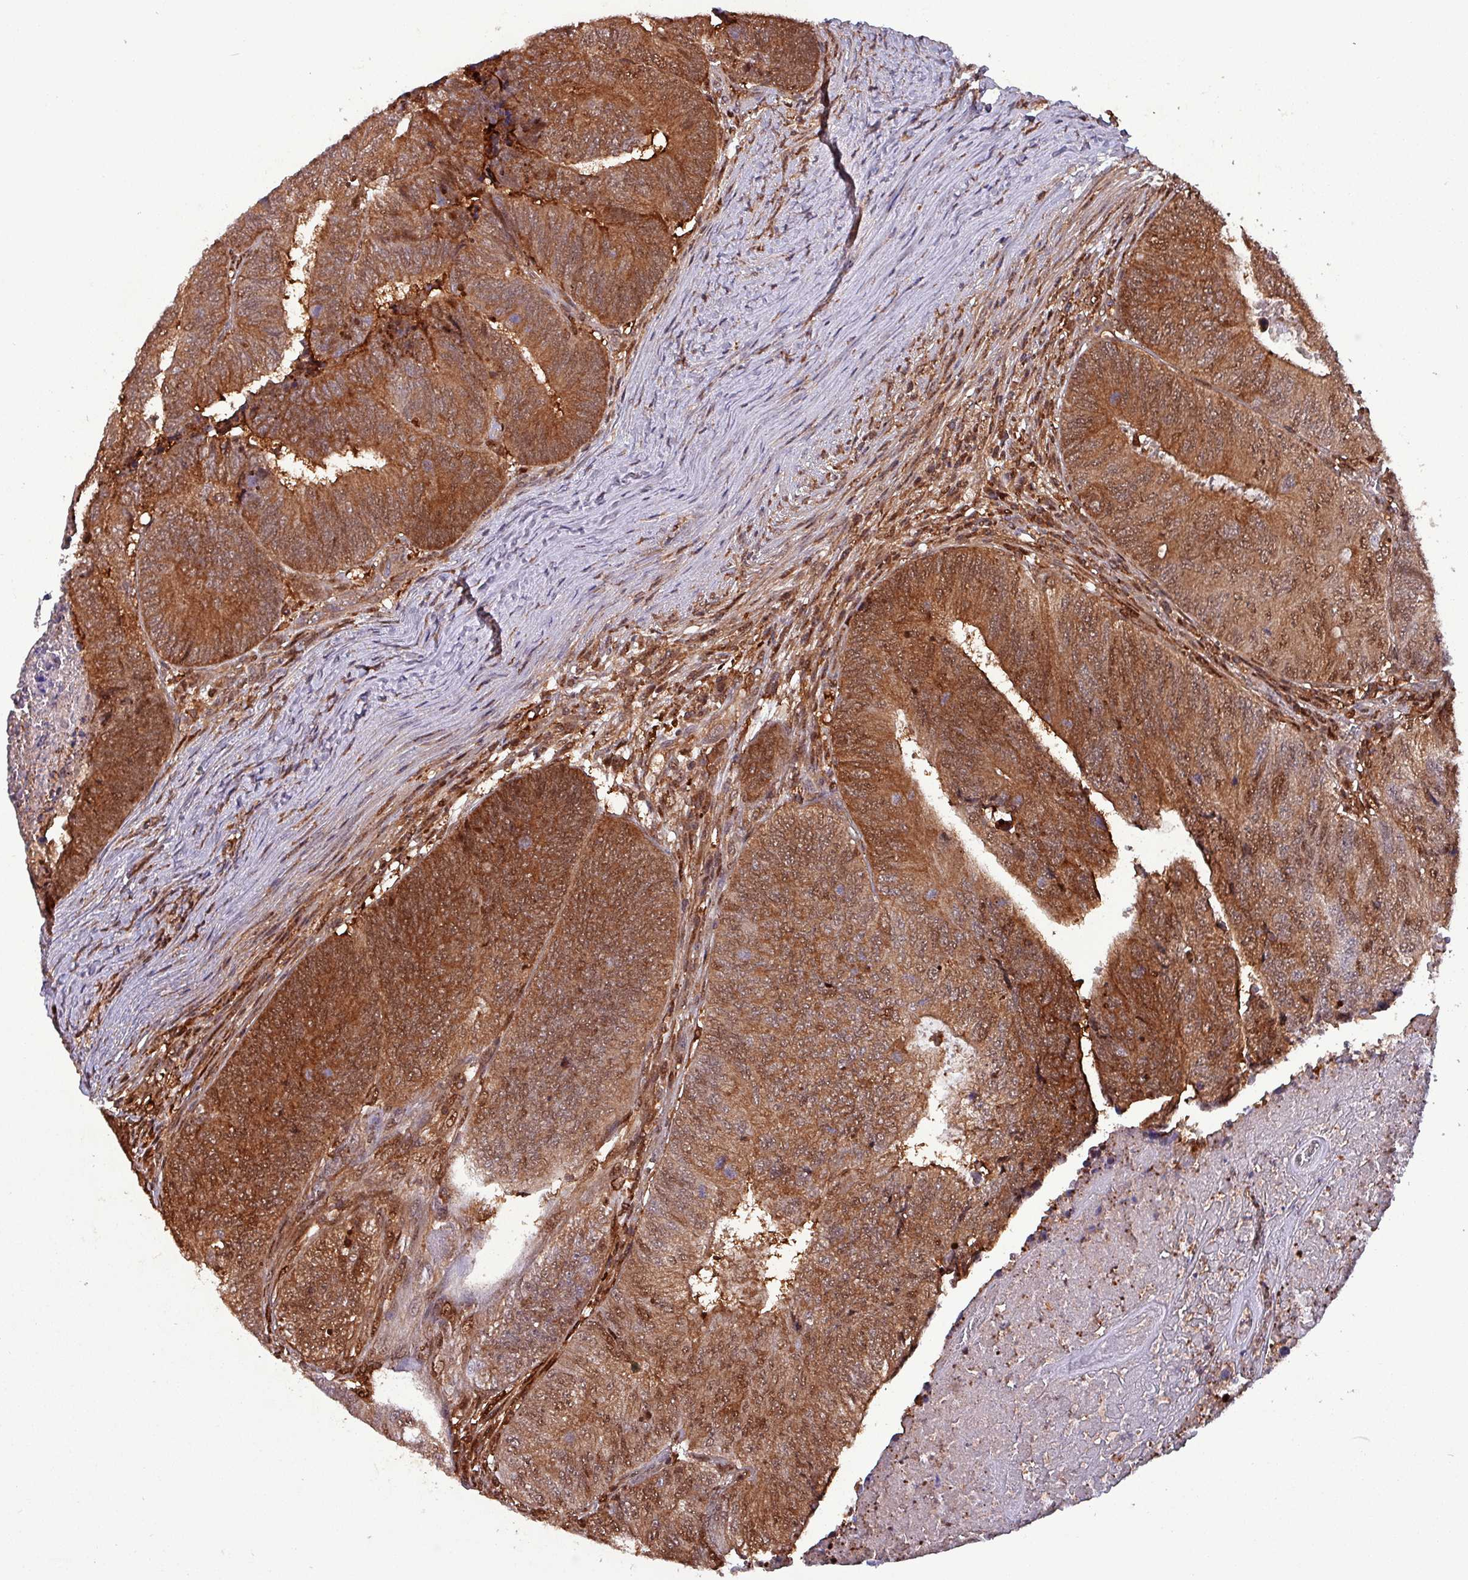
{"staining": {"intensity": "strong", "quantity": ">75%", "location": "cytoplasmic/membranous,nuclear"}, "tissue": "colorectal cancer", "cell_type": "Tumor cells", "image_type": "cancer", "snomed": [{"axis": "morphology", "description": "Adenocarcinoma, NOS"}, {"axis": "topography", "description": "Colon"}], "caption": "Colorectal adenocarcinoma tissue shows strong cytoplasmic/membranous and nuclear expression in approximately >75% of tumor cells, visualized by immunohistochemistry.", "gene": "PSMB8", "patient": {"sex": "female", "age": 67}}